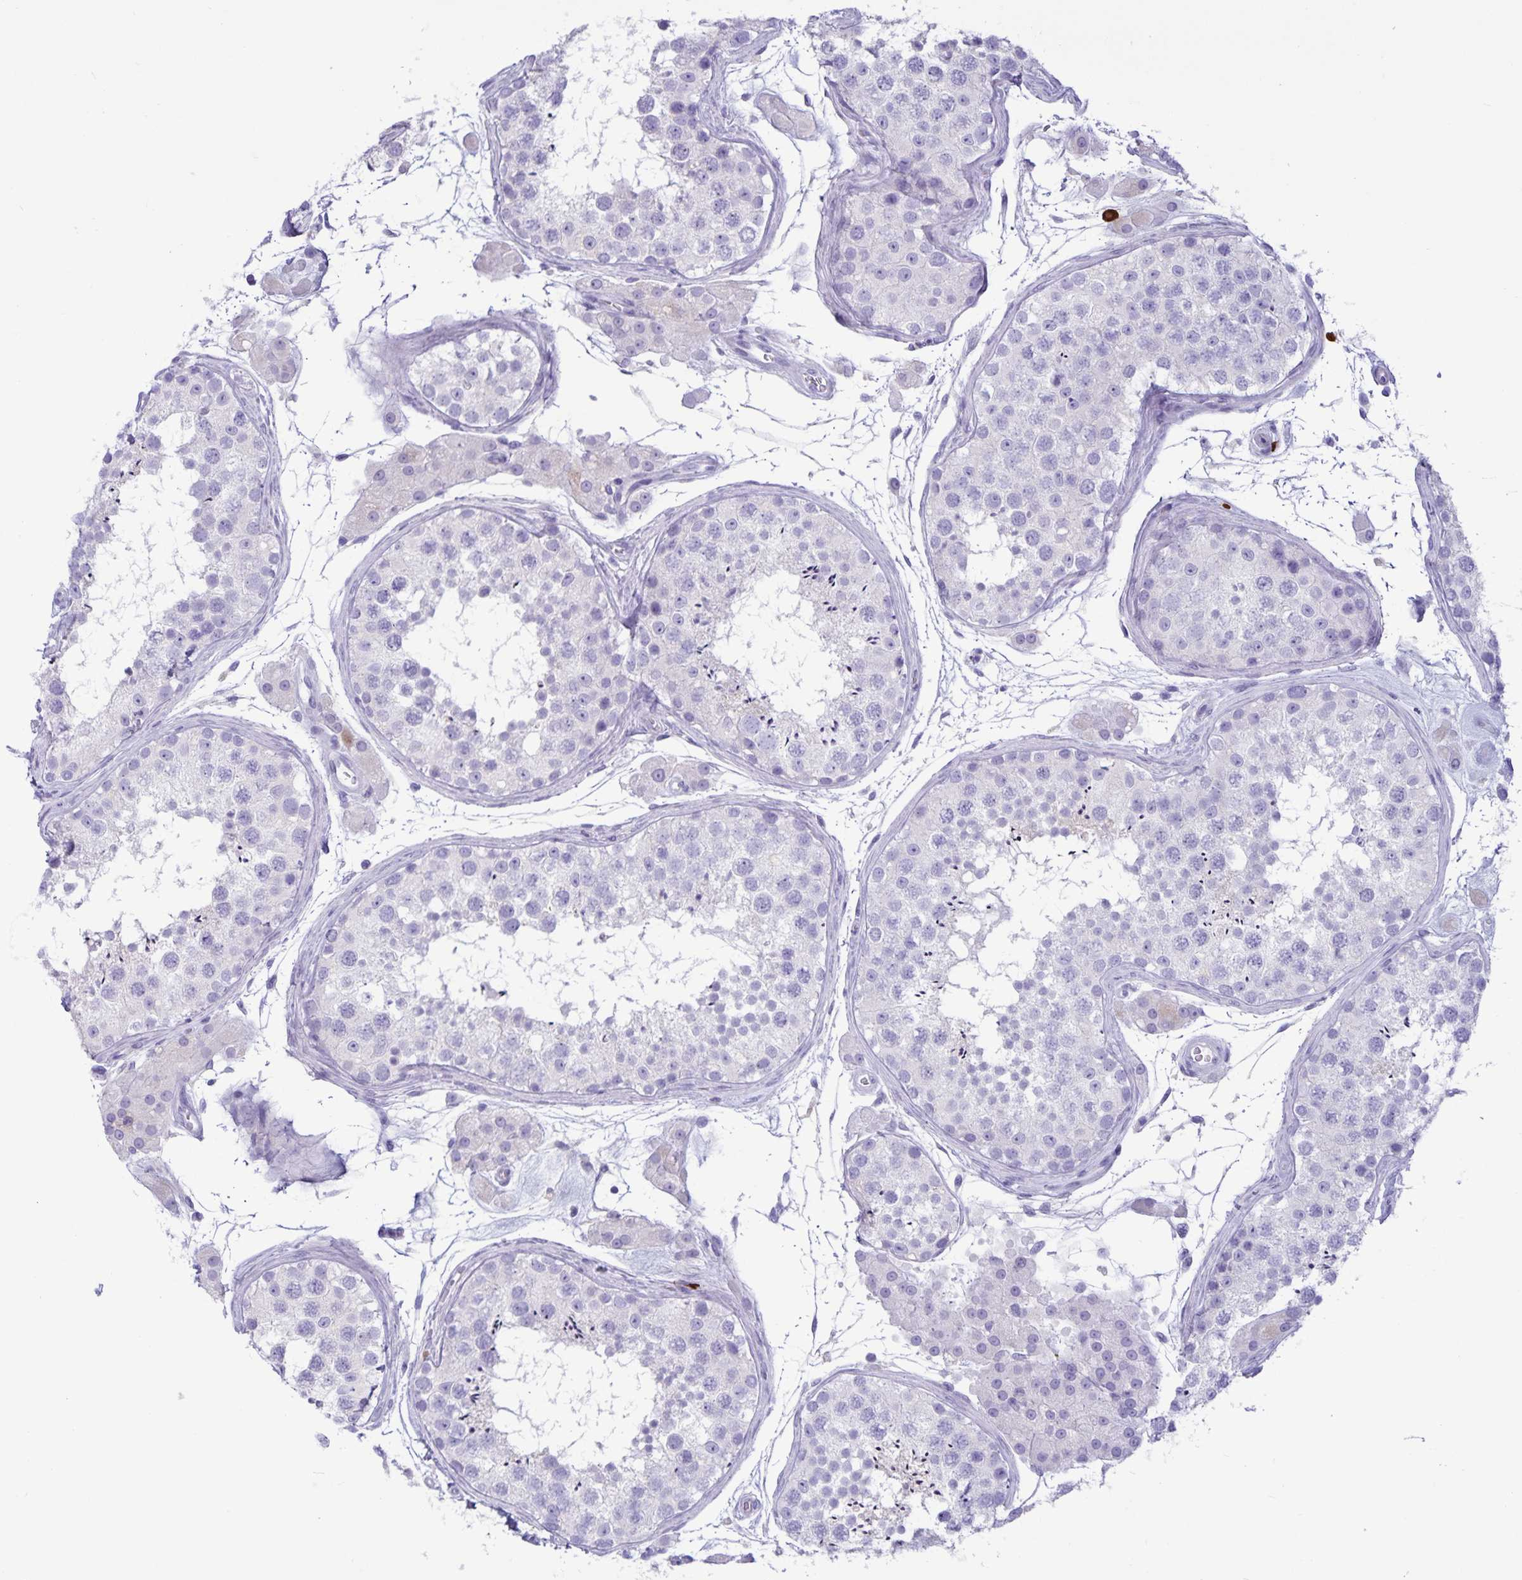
{"staining": {"intensity": "negative", "quantity": "none", "location": "none"}, "tissue": "testis", "cell_type": "Cells in seminiferous ducts", "image_type": "normal", "snomed": [{"axis": "morphology", "description": "Normal tissue, NOS"}, {"axis": "topography", "description": "Testis"}], "caption": "DAB immunohistochemical staining of normal human testis reveals no significant positivity in cells in seminiferous ducts.", "gene": "IBTK", "patient": {"sex": "male", "age": 41}}